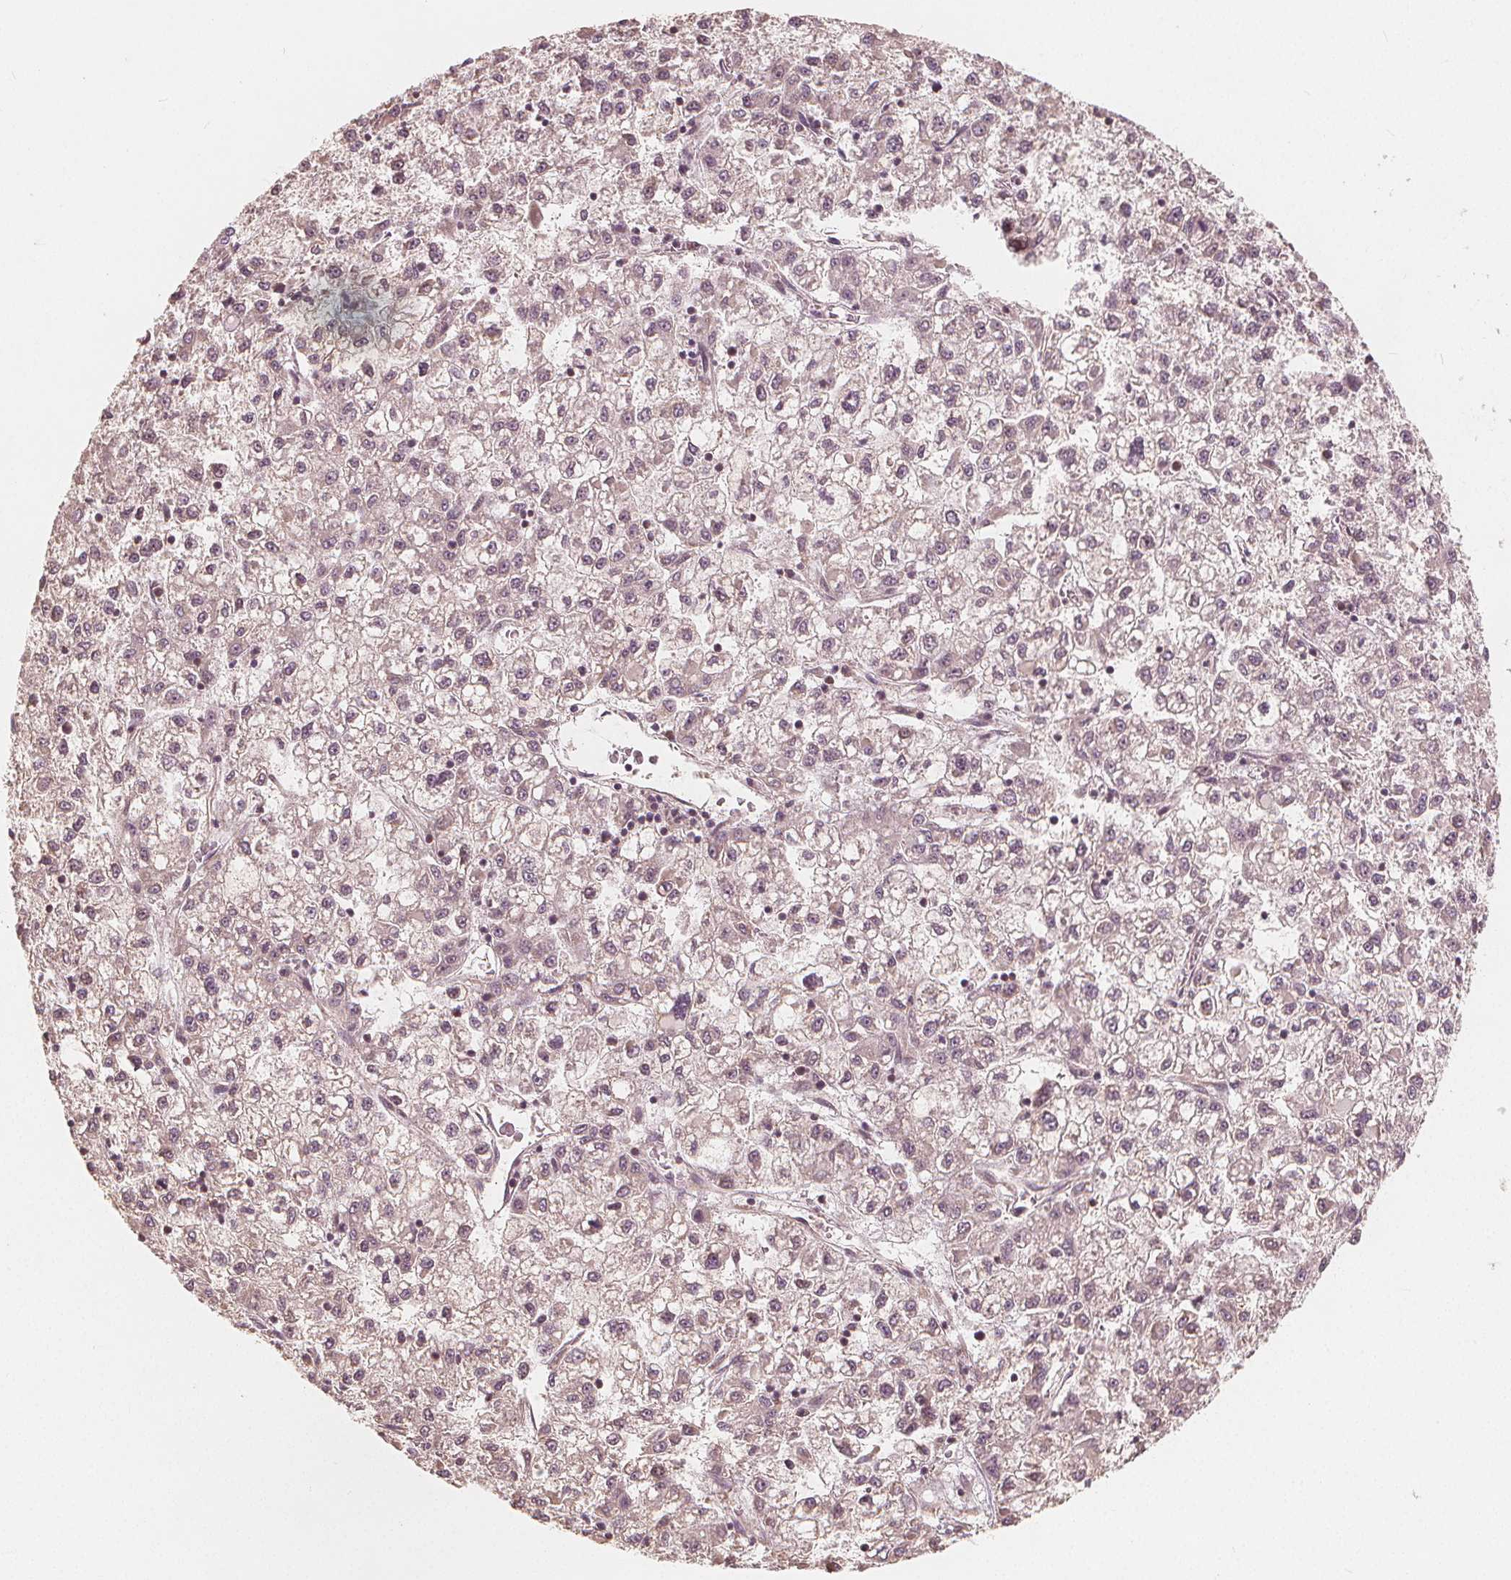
{"staining": {"intensity": "weak", "quantity": "<25%", "location": "cytoplasmic/membranous"}, "tissue": "liver cancer", "cell_type": "Tumor cells", "image_type": "cancer", "snomed": [{"axis": "morphology", "description": "Carcinoma, Hepatocellular, NOS"}, {"axis": "topography", "description": "Liver"}], "caption": "High magnification brightfield microscopy of liver hepatocellular carcinoma stained with DAB (brown) and counterstained with hematoxylin (blue): tumor cells show no significant expression.", "gene": "PEX26", "patient": {"sex": "male", "age": 40}}